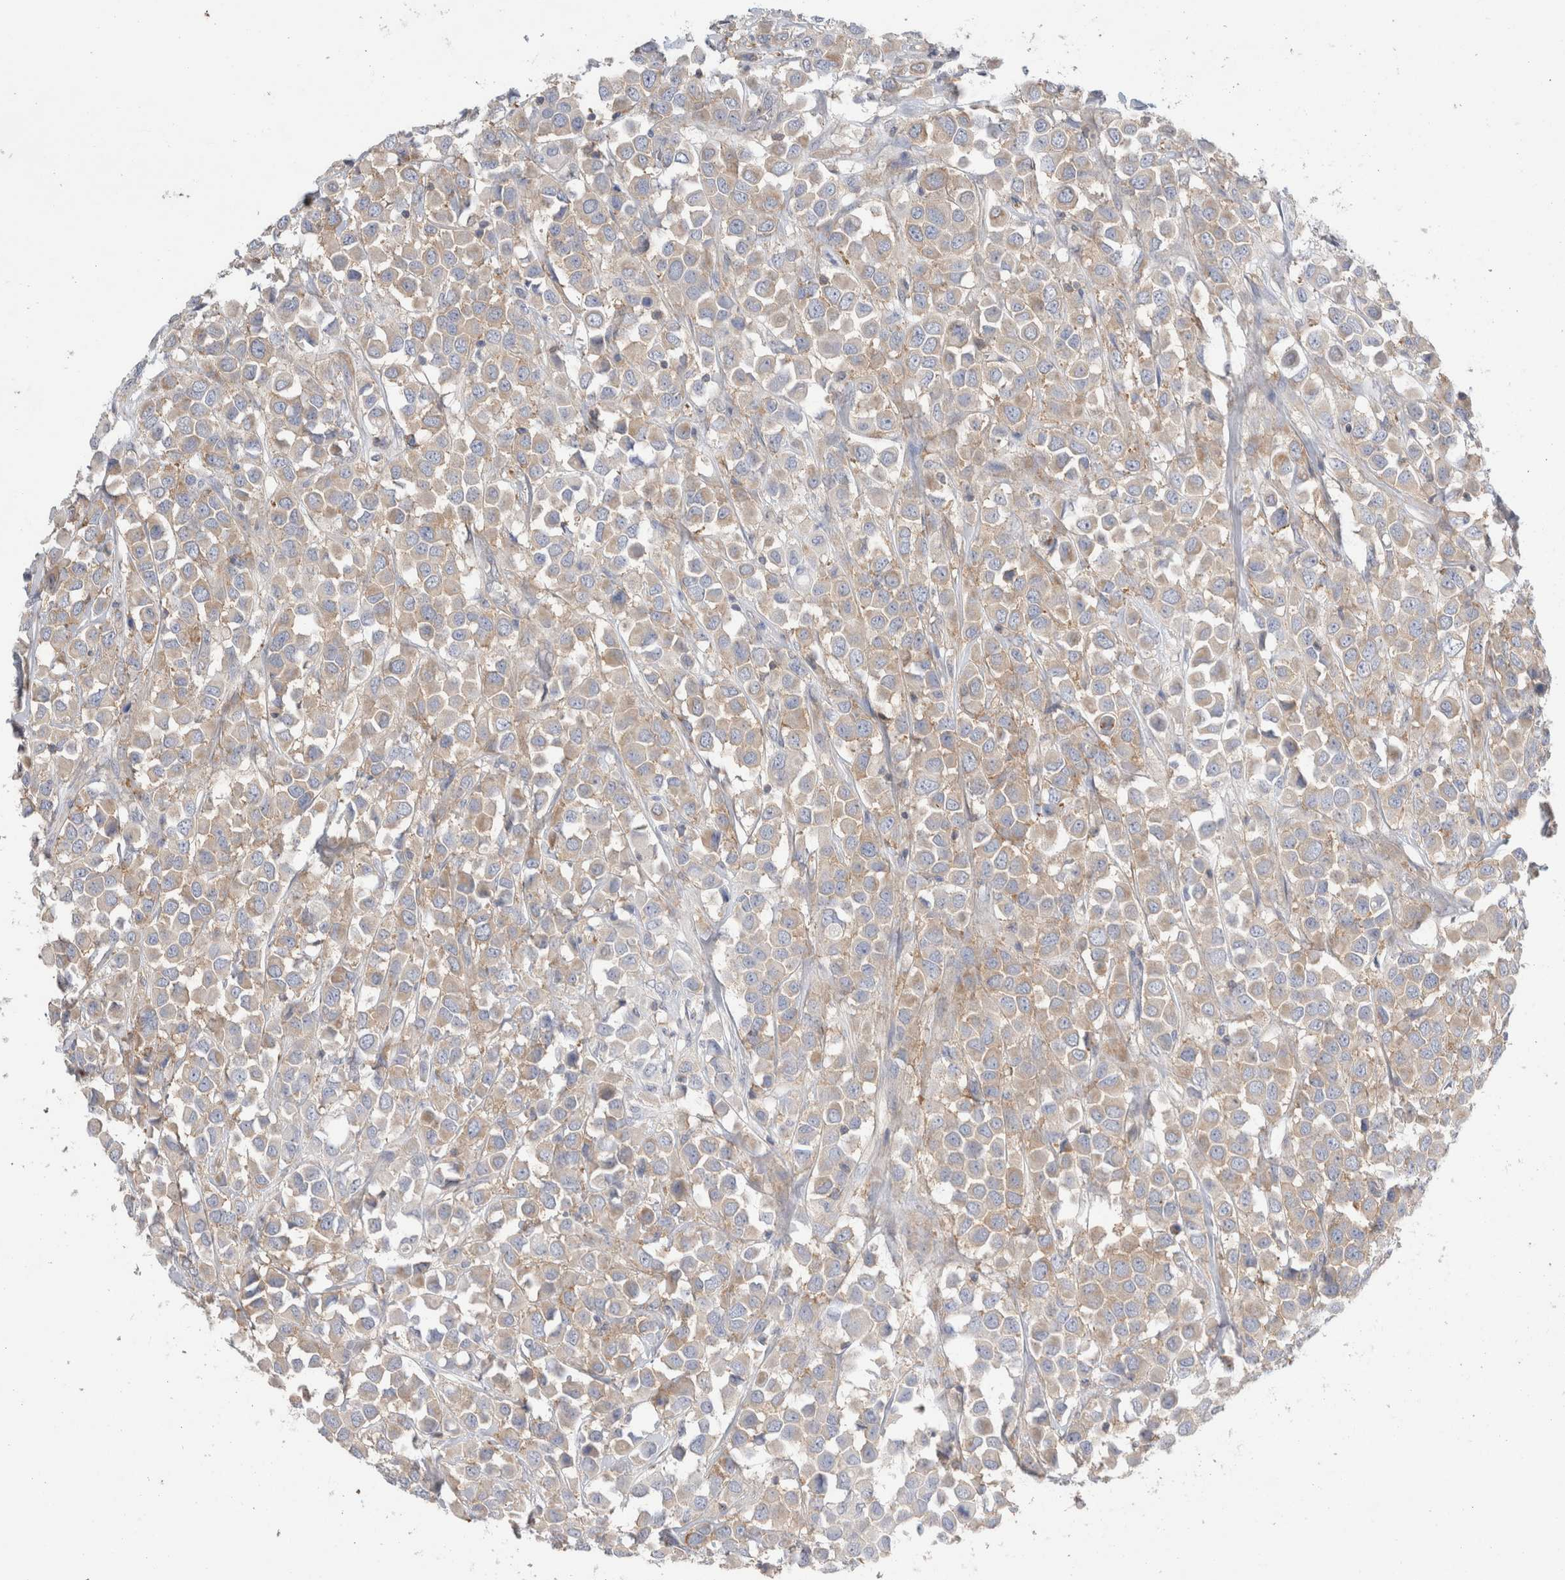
{"staining": {"intensity": "weak", "quantity": "25%-75%", "location": "cytoplasmic/membranous"}, "tissue": "breast cancer", "cell_type": "Tumor cells", "image_type": "cancer", "snomed": [{"axis": "morphology", "description": "Duct carcinoma"}, {"axis": "topography", "description": "Breast"}], "caption": "Immunohistochemistry (IHC) image of breast cancer stained for a protein (brown), which reveals low levels of weak cytoplasmic/membranous staining in approximately 25%-75% of tumor cells.", "gene": "ZNF23", "patient": {"sex": "female", "age": 61}}